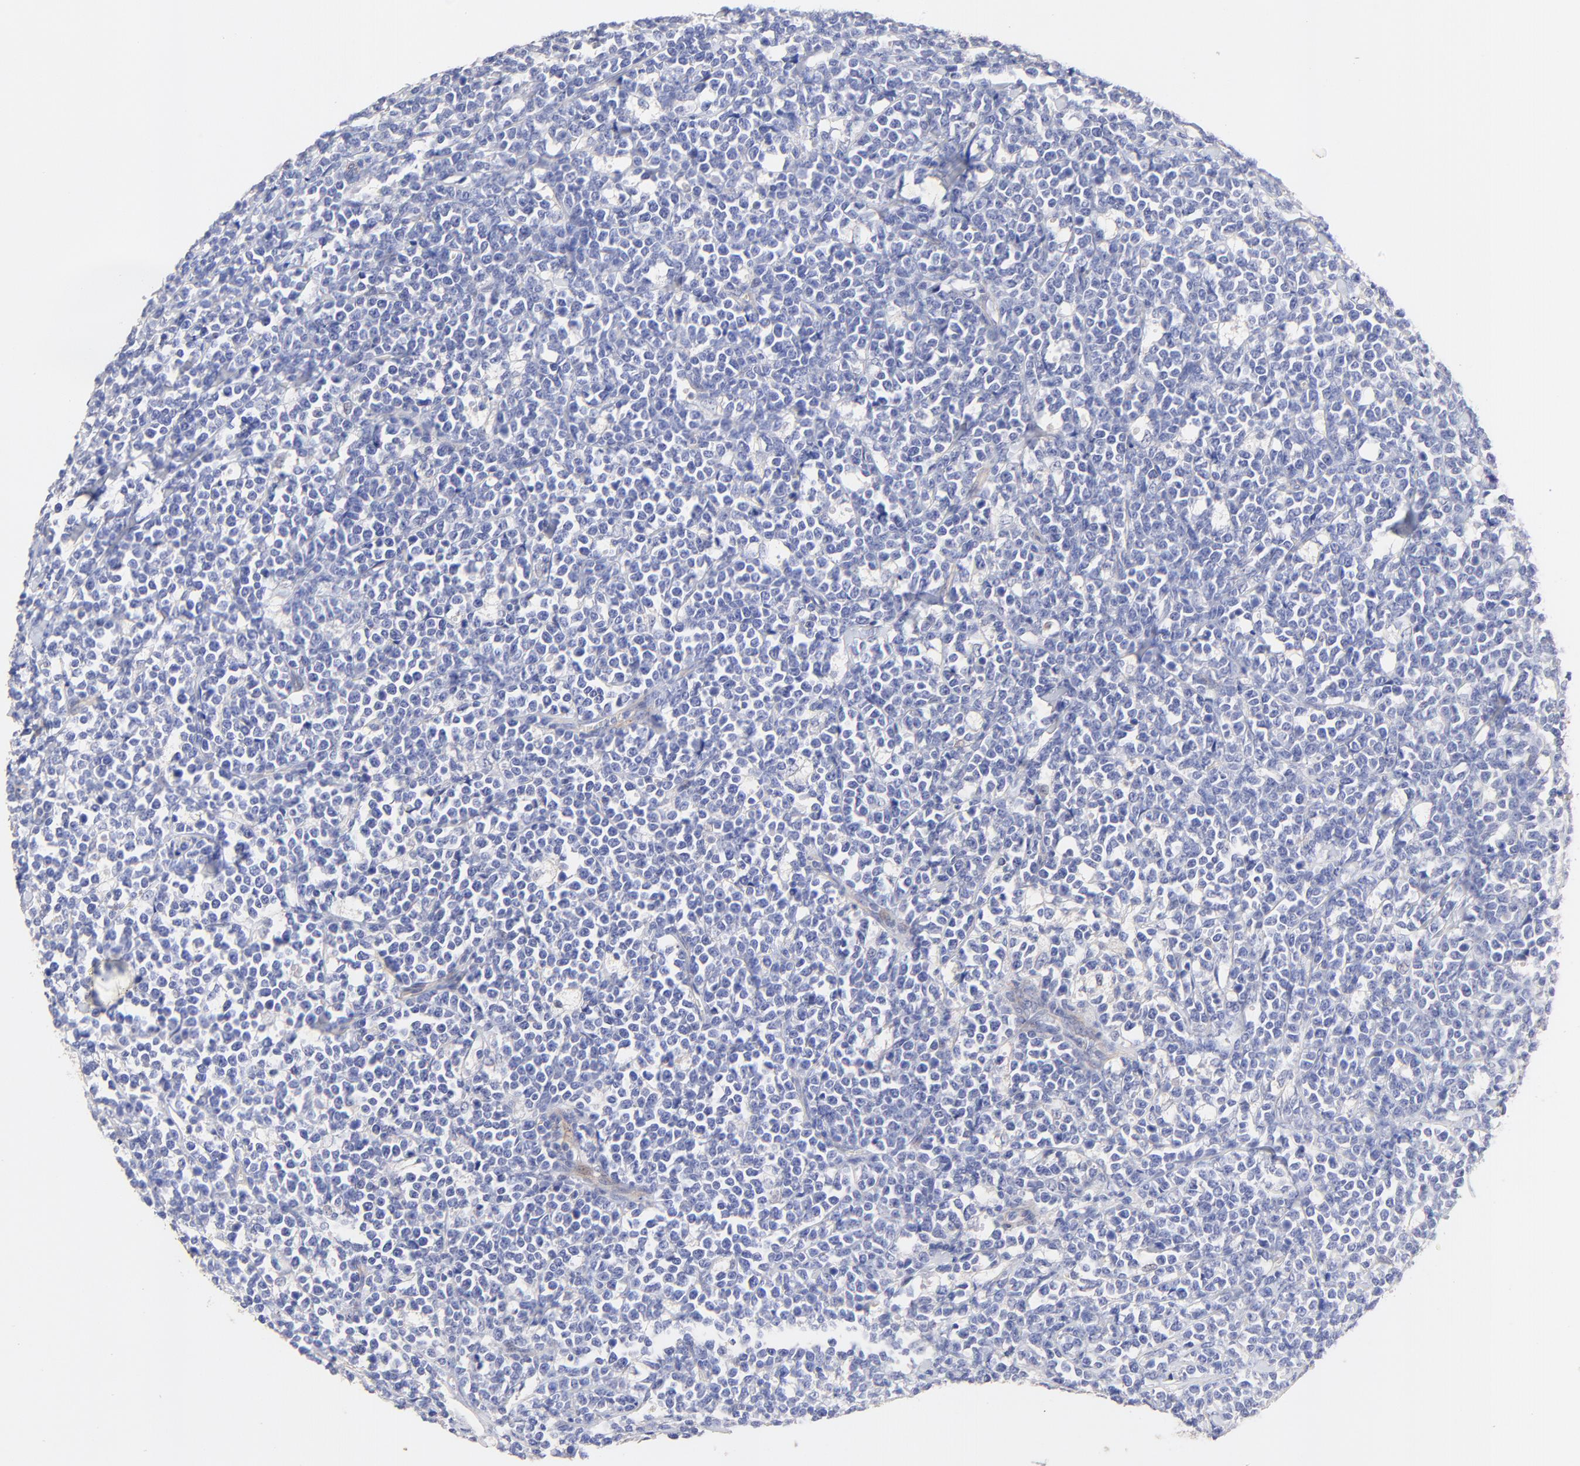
{"staining": {"intensity": "negative", "quantity": "none", "location": "none"}, "tissue": "lymphoma", "cell_type": "Tumor cells", "image_type": "cancer", "snomed": [{"axis": "morphology", "description": "Malignant lymphoma, non-Hodgkin's type, High grade"}, {"axis": "topography", "description": "Small intestine"}, {"axis": "topography", "description": "Colon"}], "caption": "This is a micrograph of IHC staining of lymphoma, which shows no staining in tumor cells. (Brightfield microscopy of DAB (3,3'-diaminobenzidine) immunohistochemistry (IHC) at high magnification).", "gene": "ACTRT1", "patient": {"sex": "male", "age": 8}}